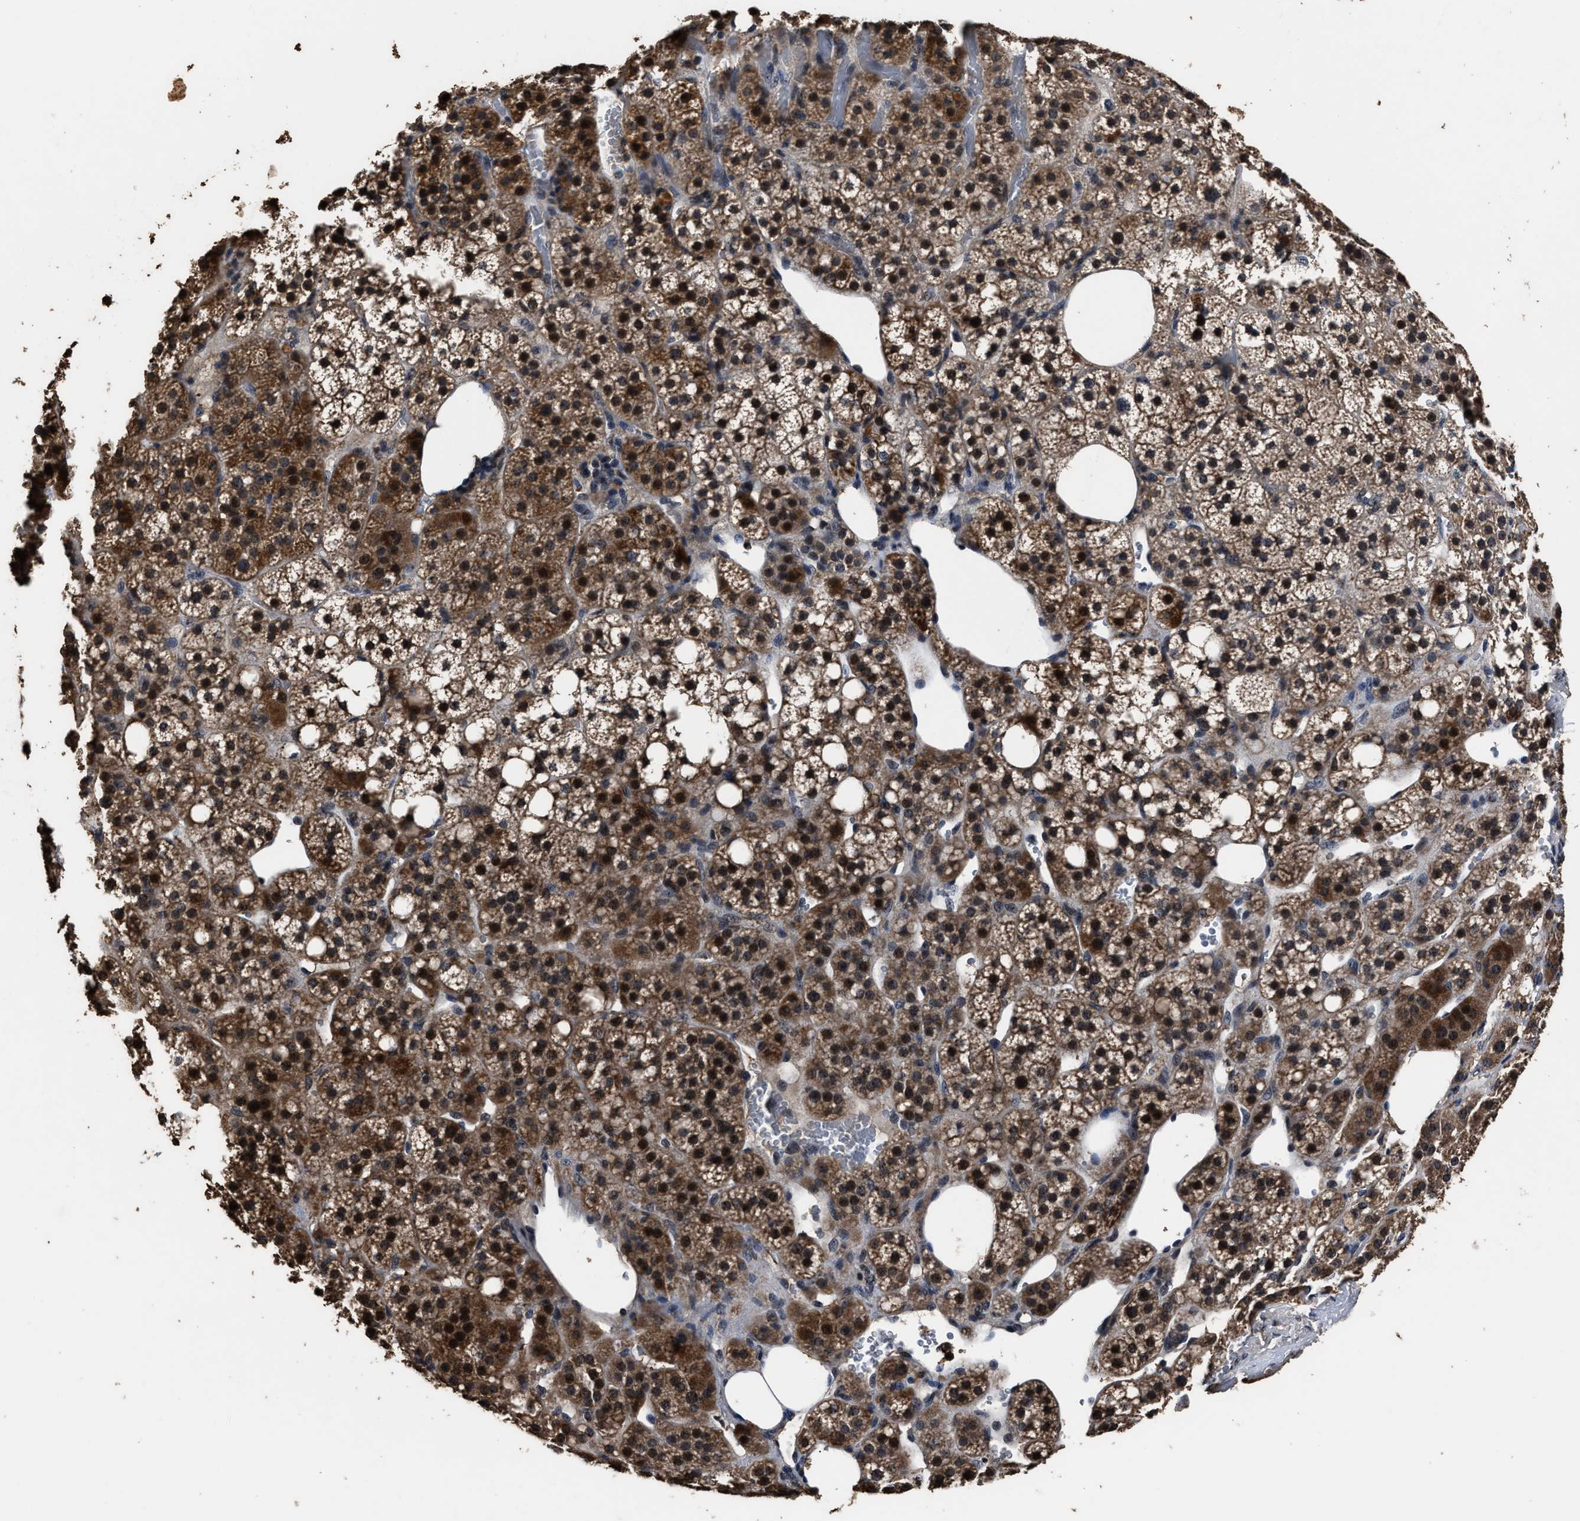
{"staining": {"intensity": "moderate", "quantity": ">75%", "location": "cytoplasmic/membranous,nuclear"}, "tissue": "adrenal gland", "cell_type": "Glandular cells", "image_type": "normal", "snomed": [{"axis": "morphology", "description": "Normal tissue, NOS"}, {"axis": "topography", "description": "Adrenal gland"}], "caption": "Glandular cells reveal medium levels of moderate cytoplasmic/membranous,nuclear expression in approximately >75% of cells in unremarkable adrenal gland.", "gene": "RSBN1L", "patient": {"sex": "female", "age": 59}}